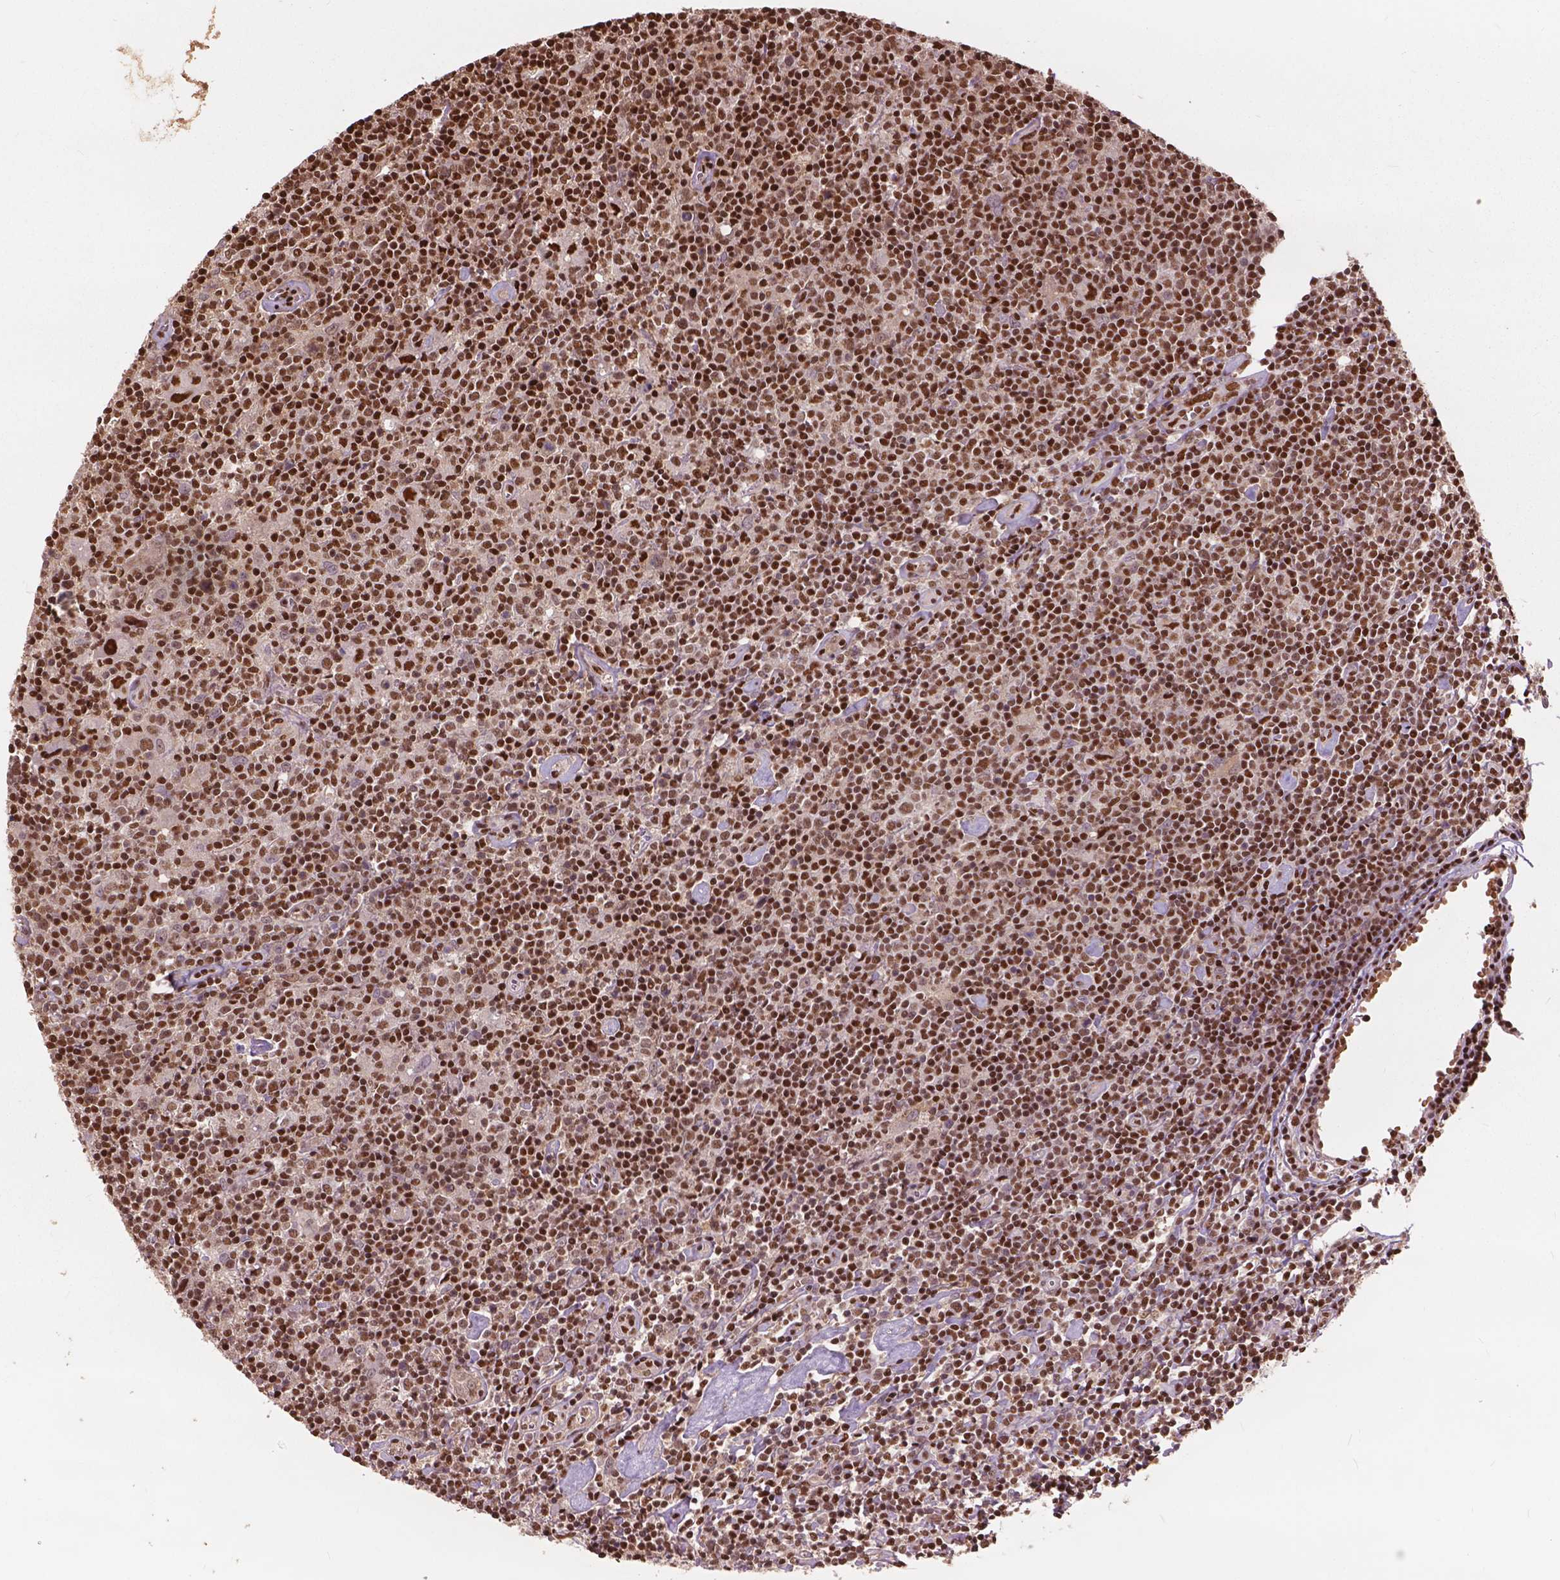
{"staining": {"intensity": "moderate", "quantity": ">75%", "location": "nuclear"}, "tissue": "lymphoma", "cell_type": "Tumor cells", "image_type": "cancer", "snomed": [{"axis": "morphology", "description": "Hodgkin's disease, NOS"}, {"axis": "topography", "description": "Lymph node"}], "caption": "Brown immunohistochemical staining in Hodgkin's disease demonstrates moderate nuclear expression in approximately >75% of tumor cells.", "gene": "ANP32B", "patient": {"sex": "male", "age": 40}}